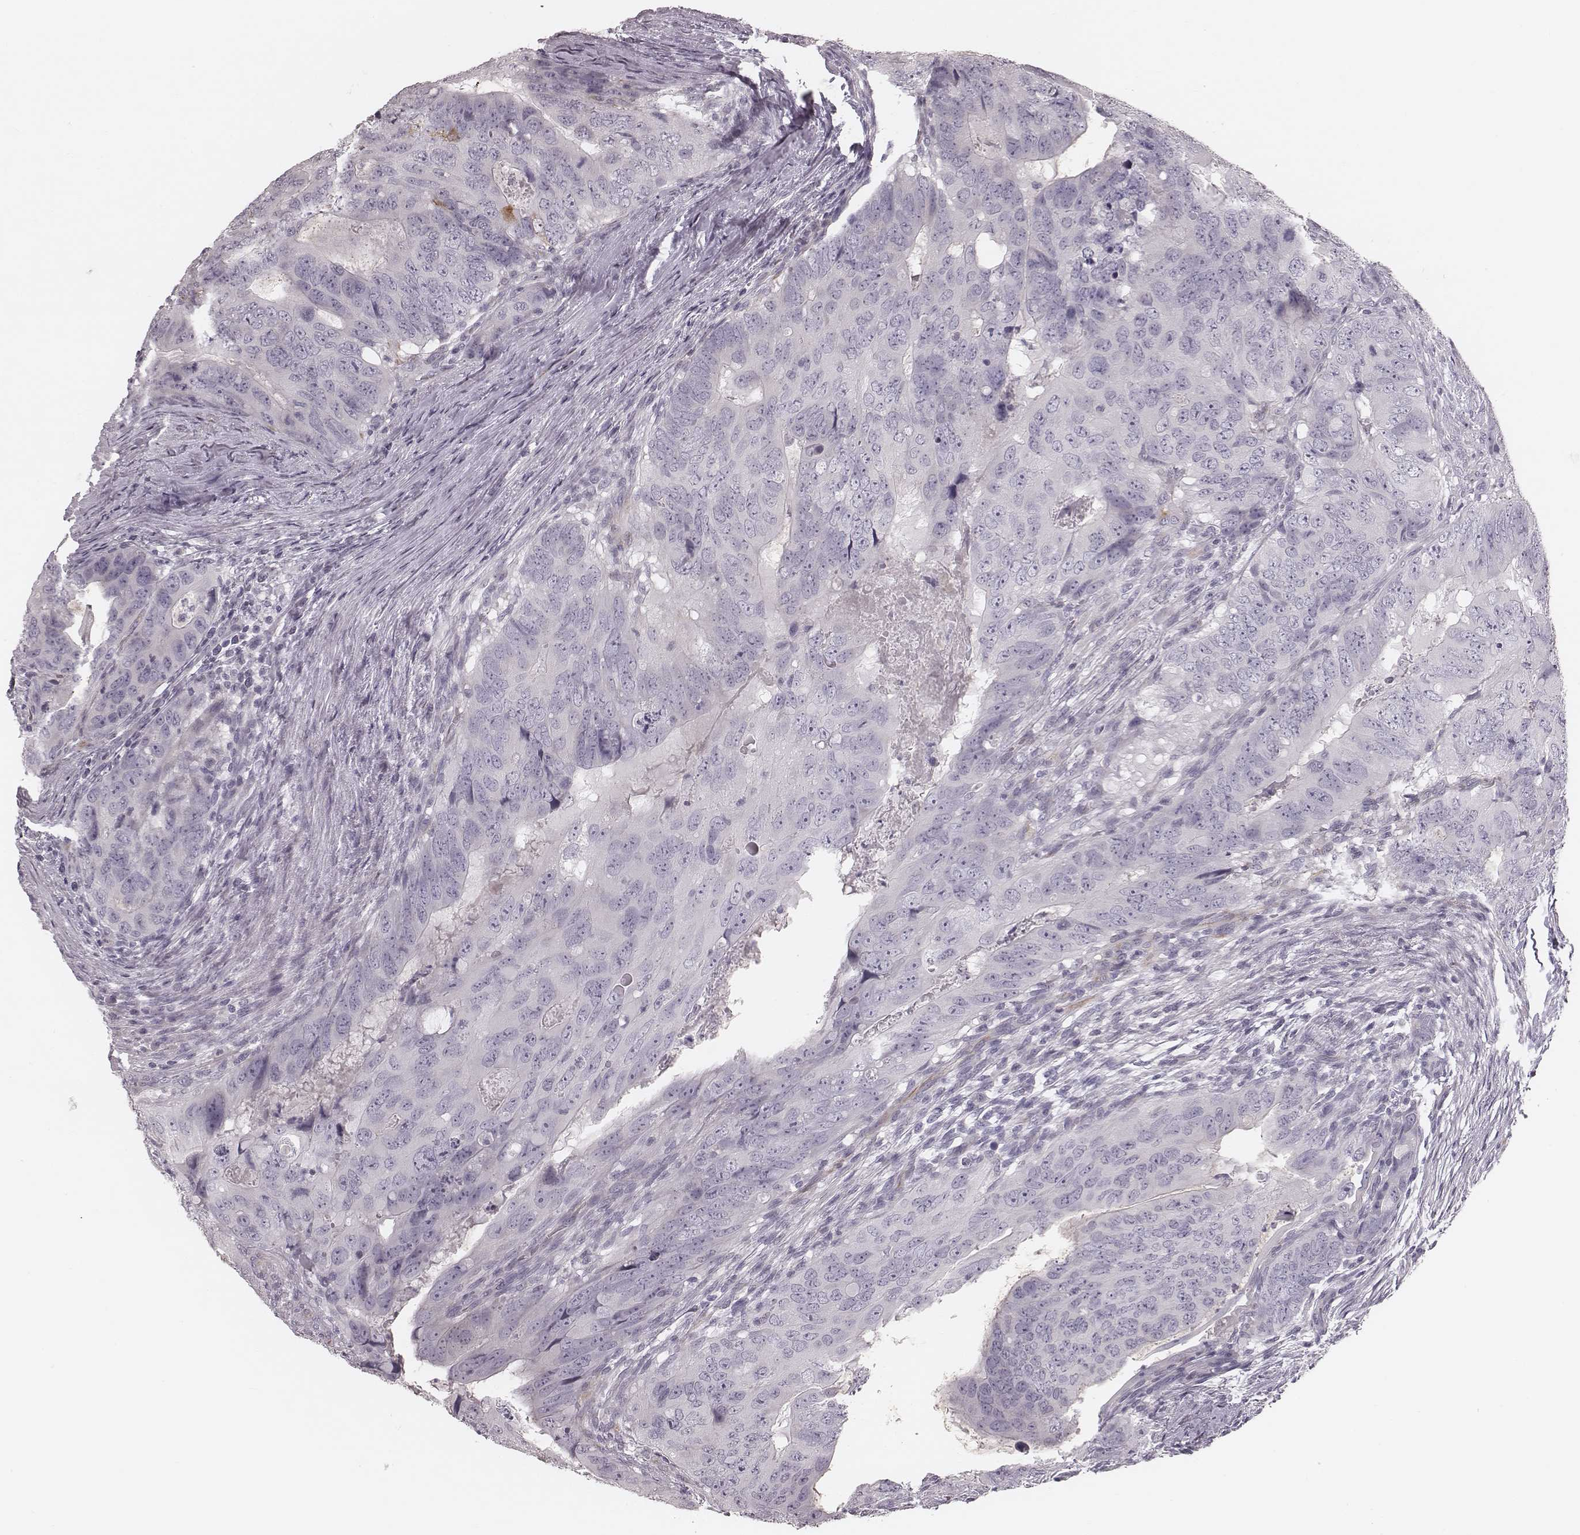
{"staining": {"intensity": "negative", "quantity": "none", "location": "none"}, "tissue": "colorectal cancer", "cell_type": "Tumor cells", "image_type": "cancer", "snomed": [{"axis": "morphology", "description": "Adenocarcinoma, NOS"}, {"axis": "topography", "description": "Colon"}], "caption": "IHC micrograph of human adenocarcinoma (colorectal) stained for a protein (brown), which shows no positivity in tumor cells. The staining was performed using DAB (3,3'-diaminobenzidine) to visualize the protein expression in brown, while the nuclei were stained in blue with hematoxylin (Magnification: 20x).", "gene": "SPA17", "patient": {"sex": "male", "age": 79}}